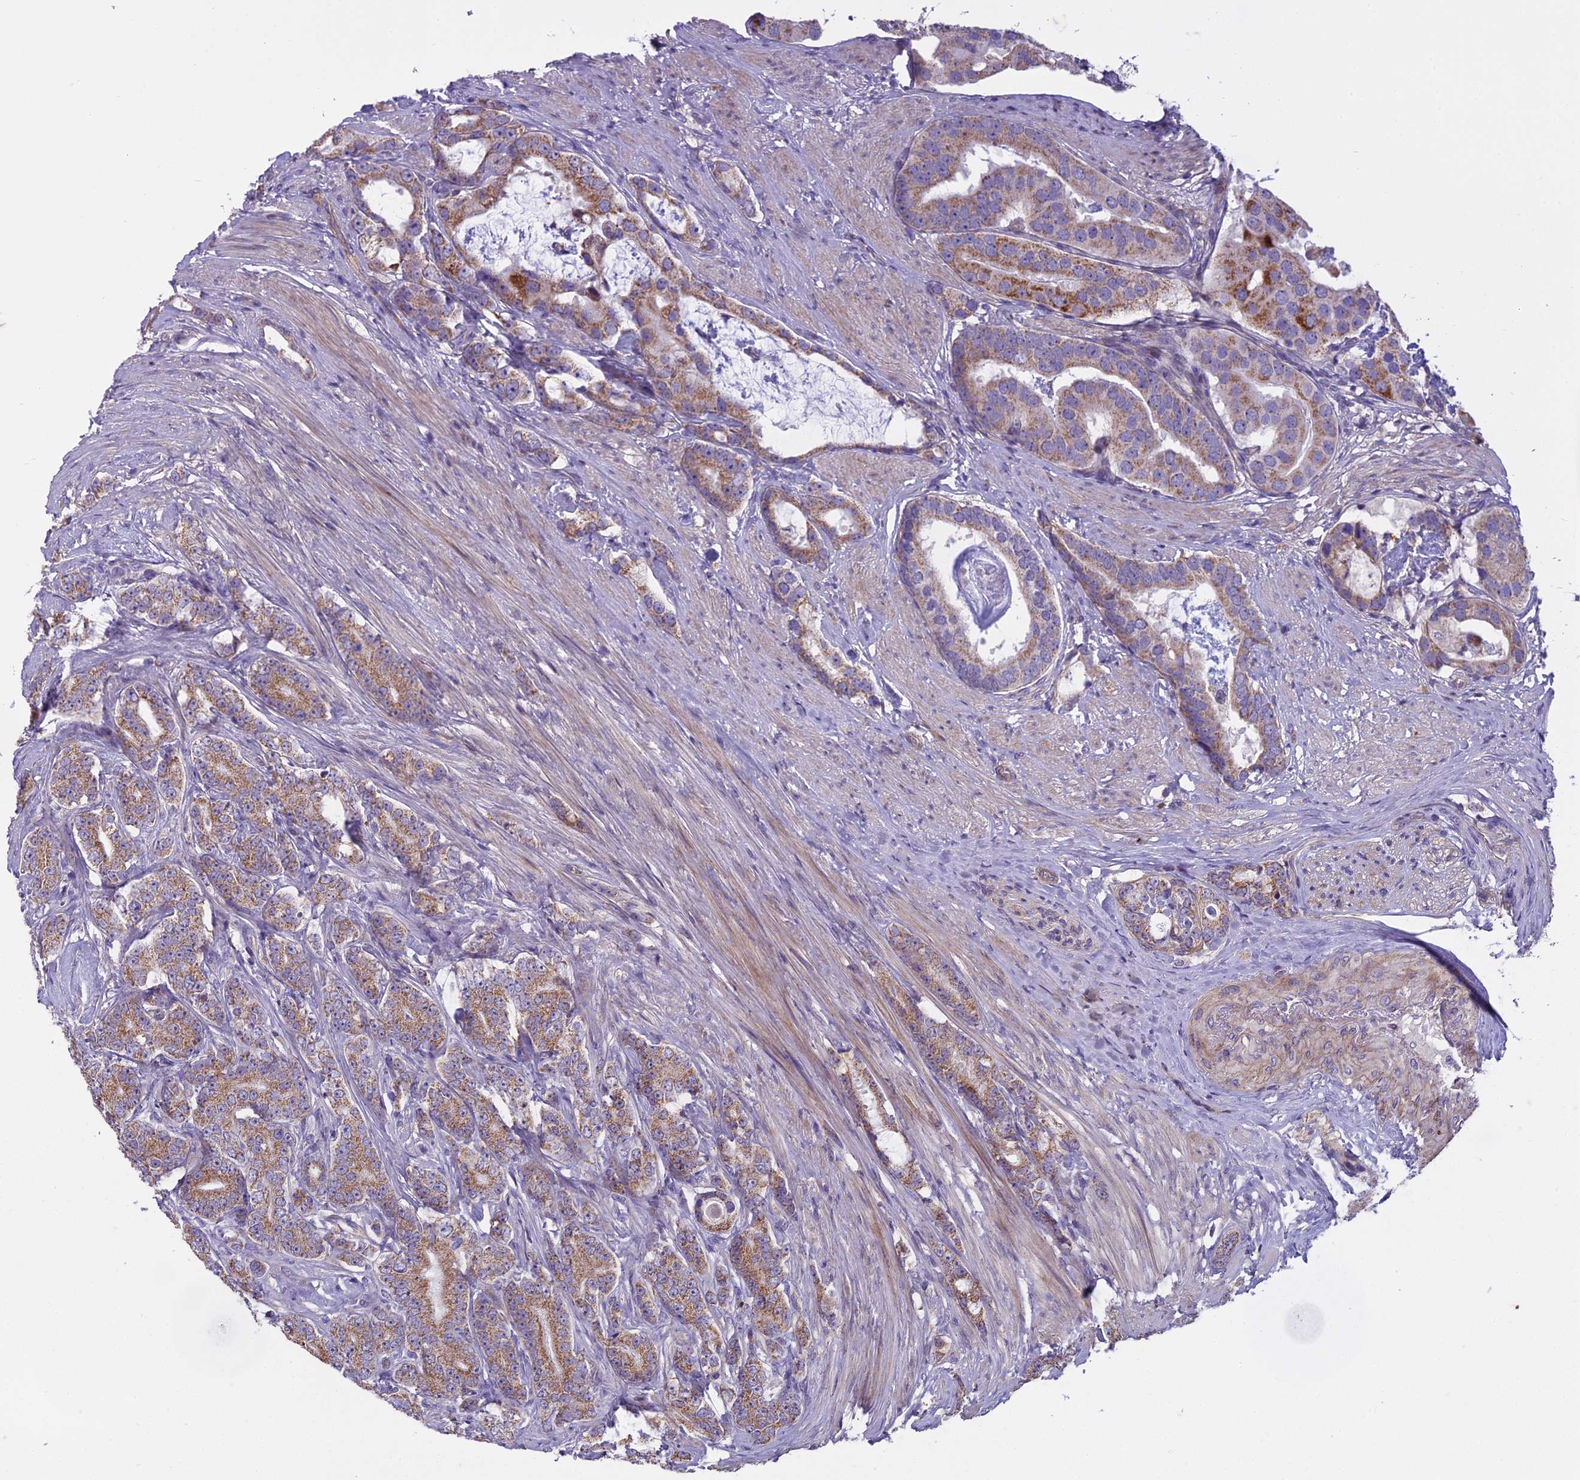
{"staining": {"intensity": "moderate", "quantity": "25%-75%", "location": "cytoplasmic/membranous"}, "tissue": "prostate cancer", "cell_type": "Tumor cells", "image_type": "cancer", "snomed": [{"axis": "morphology", "description": "Adenocarcinoma, Low grade"}, {"axis": "topography", "description": "Prostate"}], "caption": "Immunohistochemistry (DAB) staining of human prostate cancer (low-grade adenocarcinoma) demonstrates moderate cytoplasmic/membranous protein expression in approximately 25%-75% of tumor cells. Using DAB (brown) and hematoxylin (blue) stains, captured at high magnification using brightfield microscopy.", "gene": "DUS2", "patient": {"sex": "male", "age": 71}}